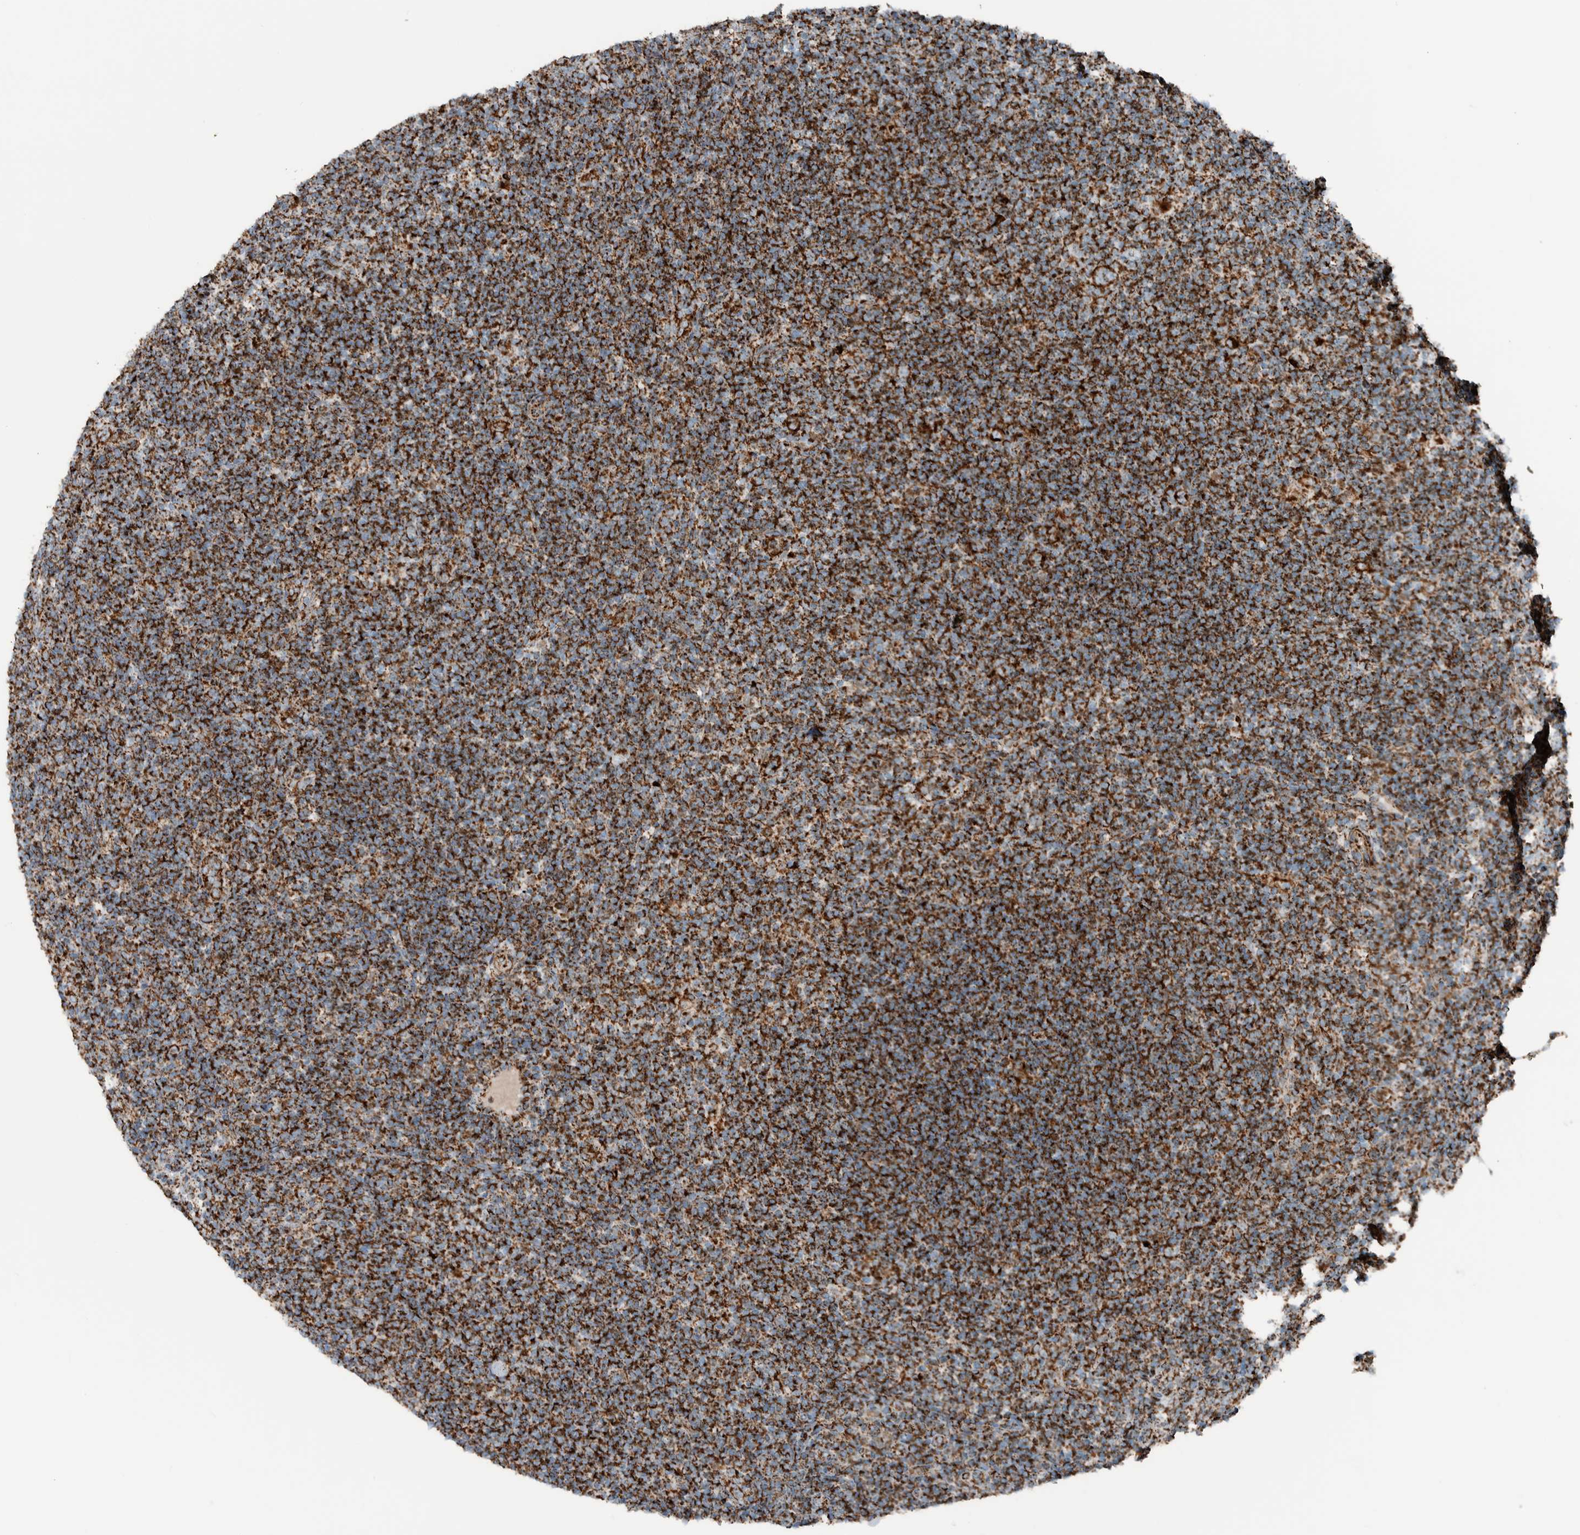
{"staining": {"intensity": "strong", "quantity": ">75%", "location": "cytoplasmic/membranous"}, "tissue": "lymphoma", "cell_type": "Tumor cells", "image_type": "cancer", "snomed": [{"axis": "morphology", "description": "Hodgkin's disease, NOS"}, {"axis": "topography", "description": "Lymph node"}], "caption": "Hodgkin's disease stained for a protein (brown) shows strong cytoplasmic/membranous positive expression in about >75% of tumor cells.", "gene": "CNTROB", "patient": {"sex": "female", "age": 57}}